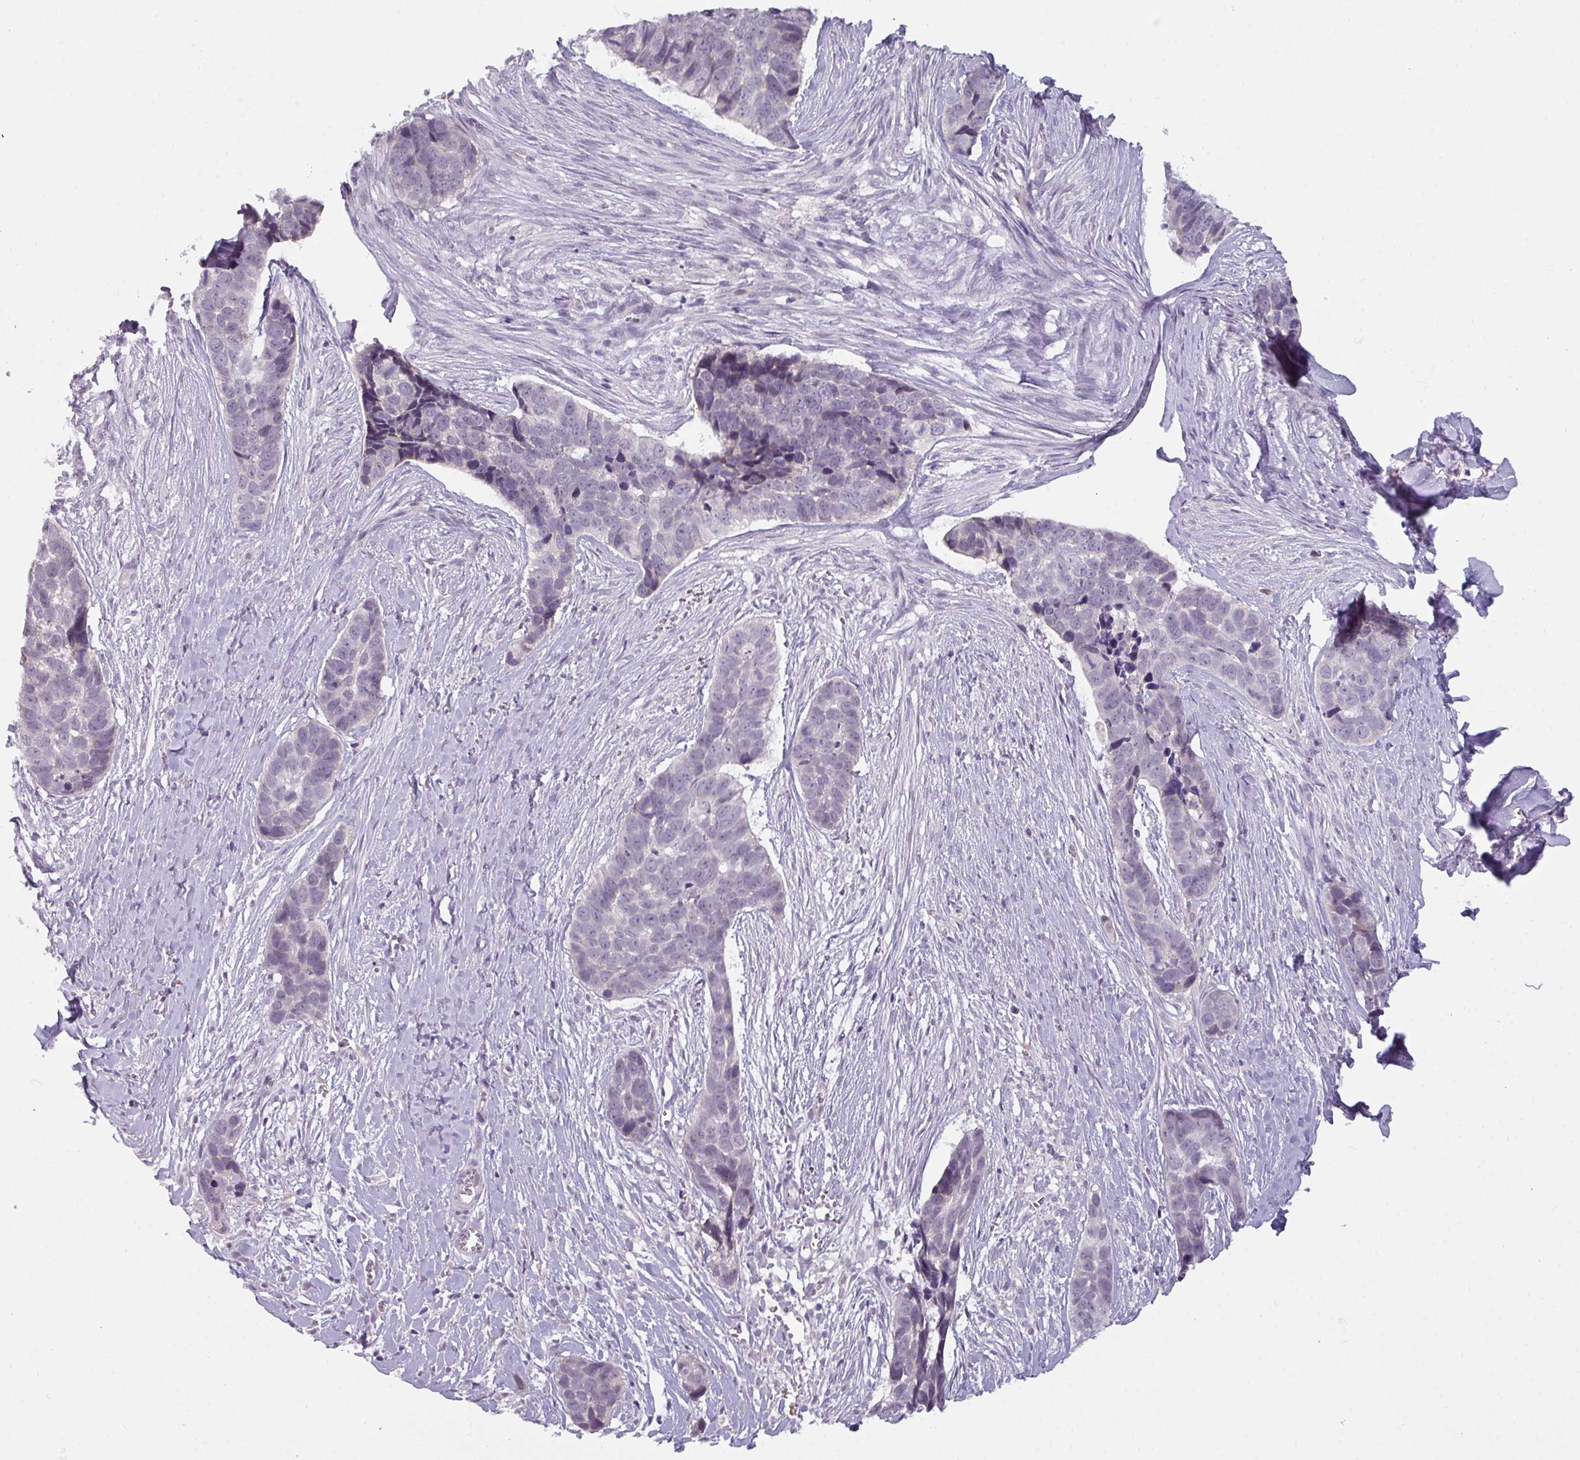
{"staining": {"intensity": "negative", "quantity": "none", "location": "none"}, "tissue": "skin cancer", "cell_type": "Tumor cells", "image_type": "cancer", "snomed": [{"axis": "morphology", "description": "Basal cell carcinoma"}, {"axis": "topography", "description": "Skin"}], "caption": "Tumor cells show no significant protein staining in skin cancer.", "gene": "C2orf68", "patient": {"sex": "female", "age": 82}}